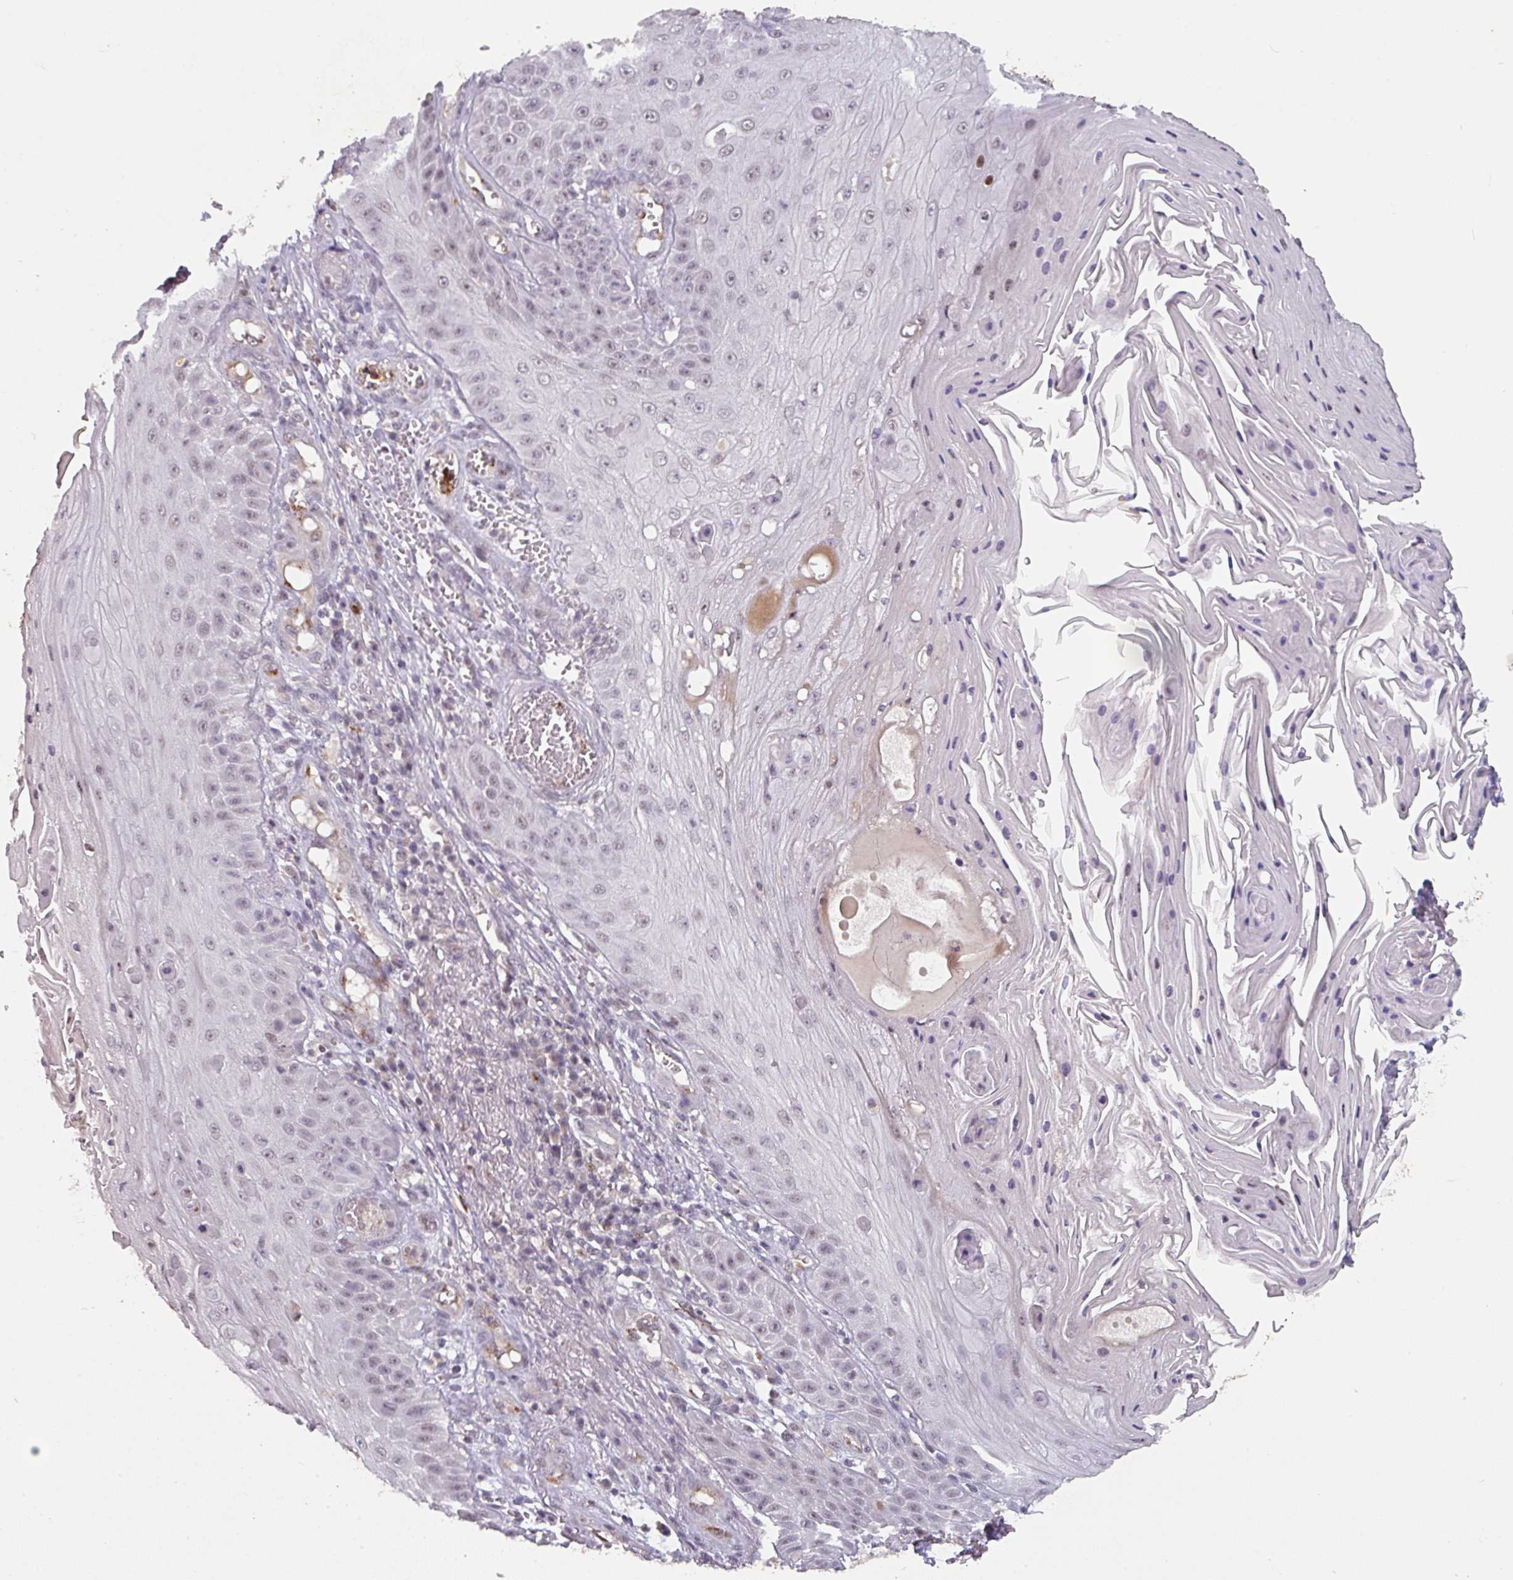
{"staining": {"intensity": "moderate", "quantity": "25%-75%", "location": "nuclear"}, "tissue": "skin cancer", "cell_type": "Tumor cells", "image_type": "cancer", "snomed": [{"axis": "morphology", "description": "Squamous cell carcinoma, NOS"}, {"axis": "topography", "description": "Skin"}], "caption": "Skin cancer was stained to show a protein in brown. There is medium levels of moderate nuclear positivity in approximately 25%-75% of tumor cells.", "gene": "SIDT2", "patient": {"sex": "male", "age": 70}}